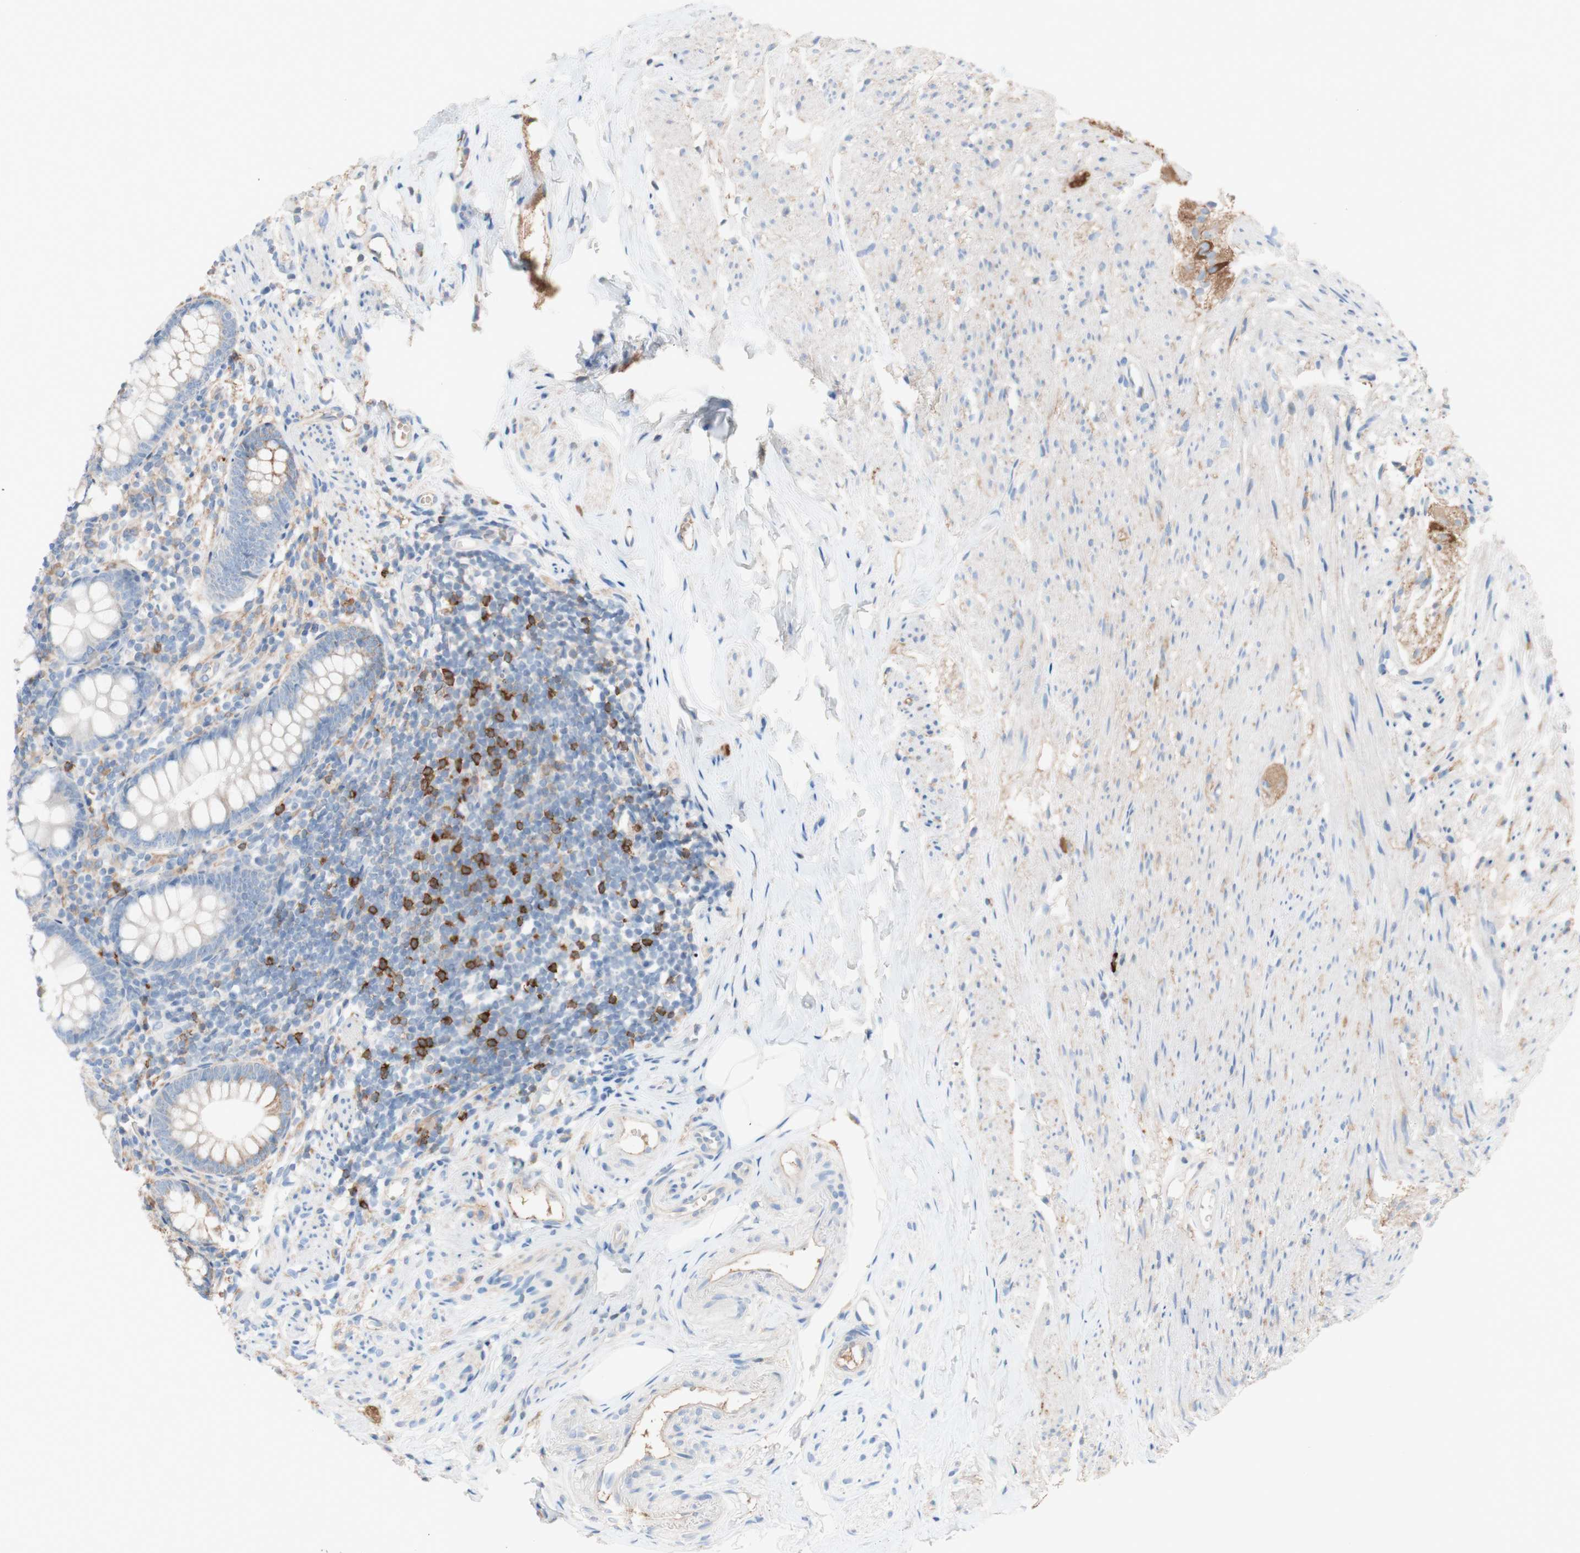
{"staining": {"intensity": "weak", "quantity": ">75%", "location": "cytoplasmic/membranous"}, "tissue": "appendix", "cell_type": "Glandular cells", "image_type": "normal", "snomed": [{"axis": "morphology", "description": "Normal tissue, NOS"}, {"axis": "topography", "description": "Appendix"}], "caption": "Immunohistochemistry image of unremarkable appendix: appendix stained using immunohistochemistry (IHC) reveals low levels of weak protein expression localized specifically in the cytoplasmic/membranous of glandular cells, appearing as a cytoplasmic/membranous brown color.", "gene": "PACSIN1", "patient": {"sex": "female", "age": 77}}